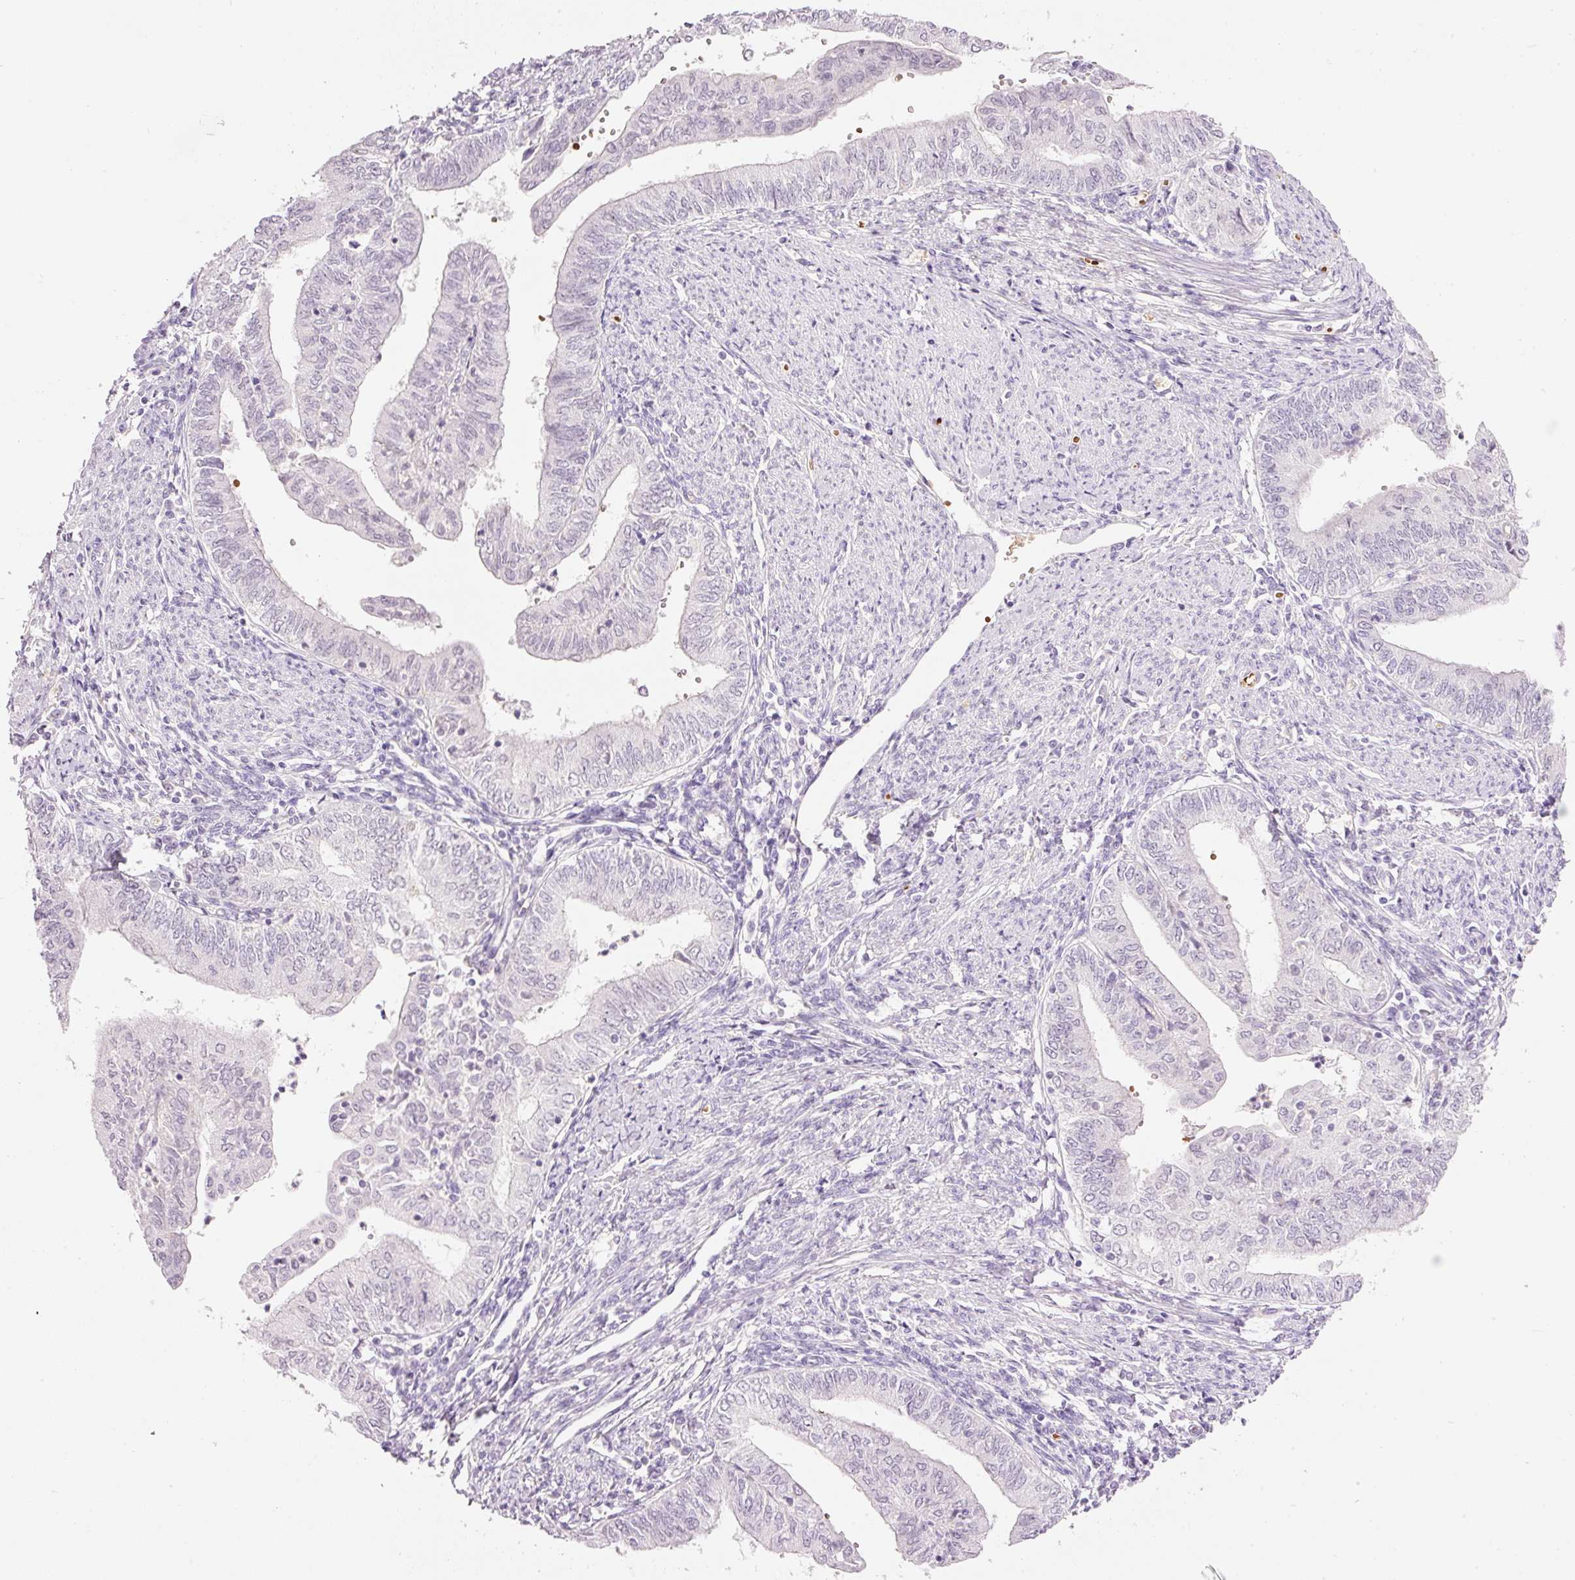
{"staining": {"intensity": "negative", "quantity": "none", "location": "none"}, "tissue": "endometrial cancer", "cell_type": "Tumor cells", "image_type": "cancer", "snomed": [{"axis": "morphology", "description": "Adenocarcinoma, NOS"}, {"axis": "topography", "description": "Endometrium"}], "caption": "Immunohistochemical staining of human adenocarcinoma (endometrial) displays no significant expression in tumor cells.", "gene": "LY6G6D", "patient": {"sex": "female", "age": 66}}